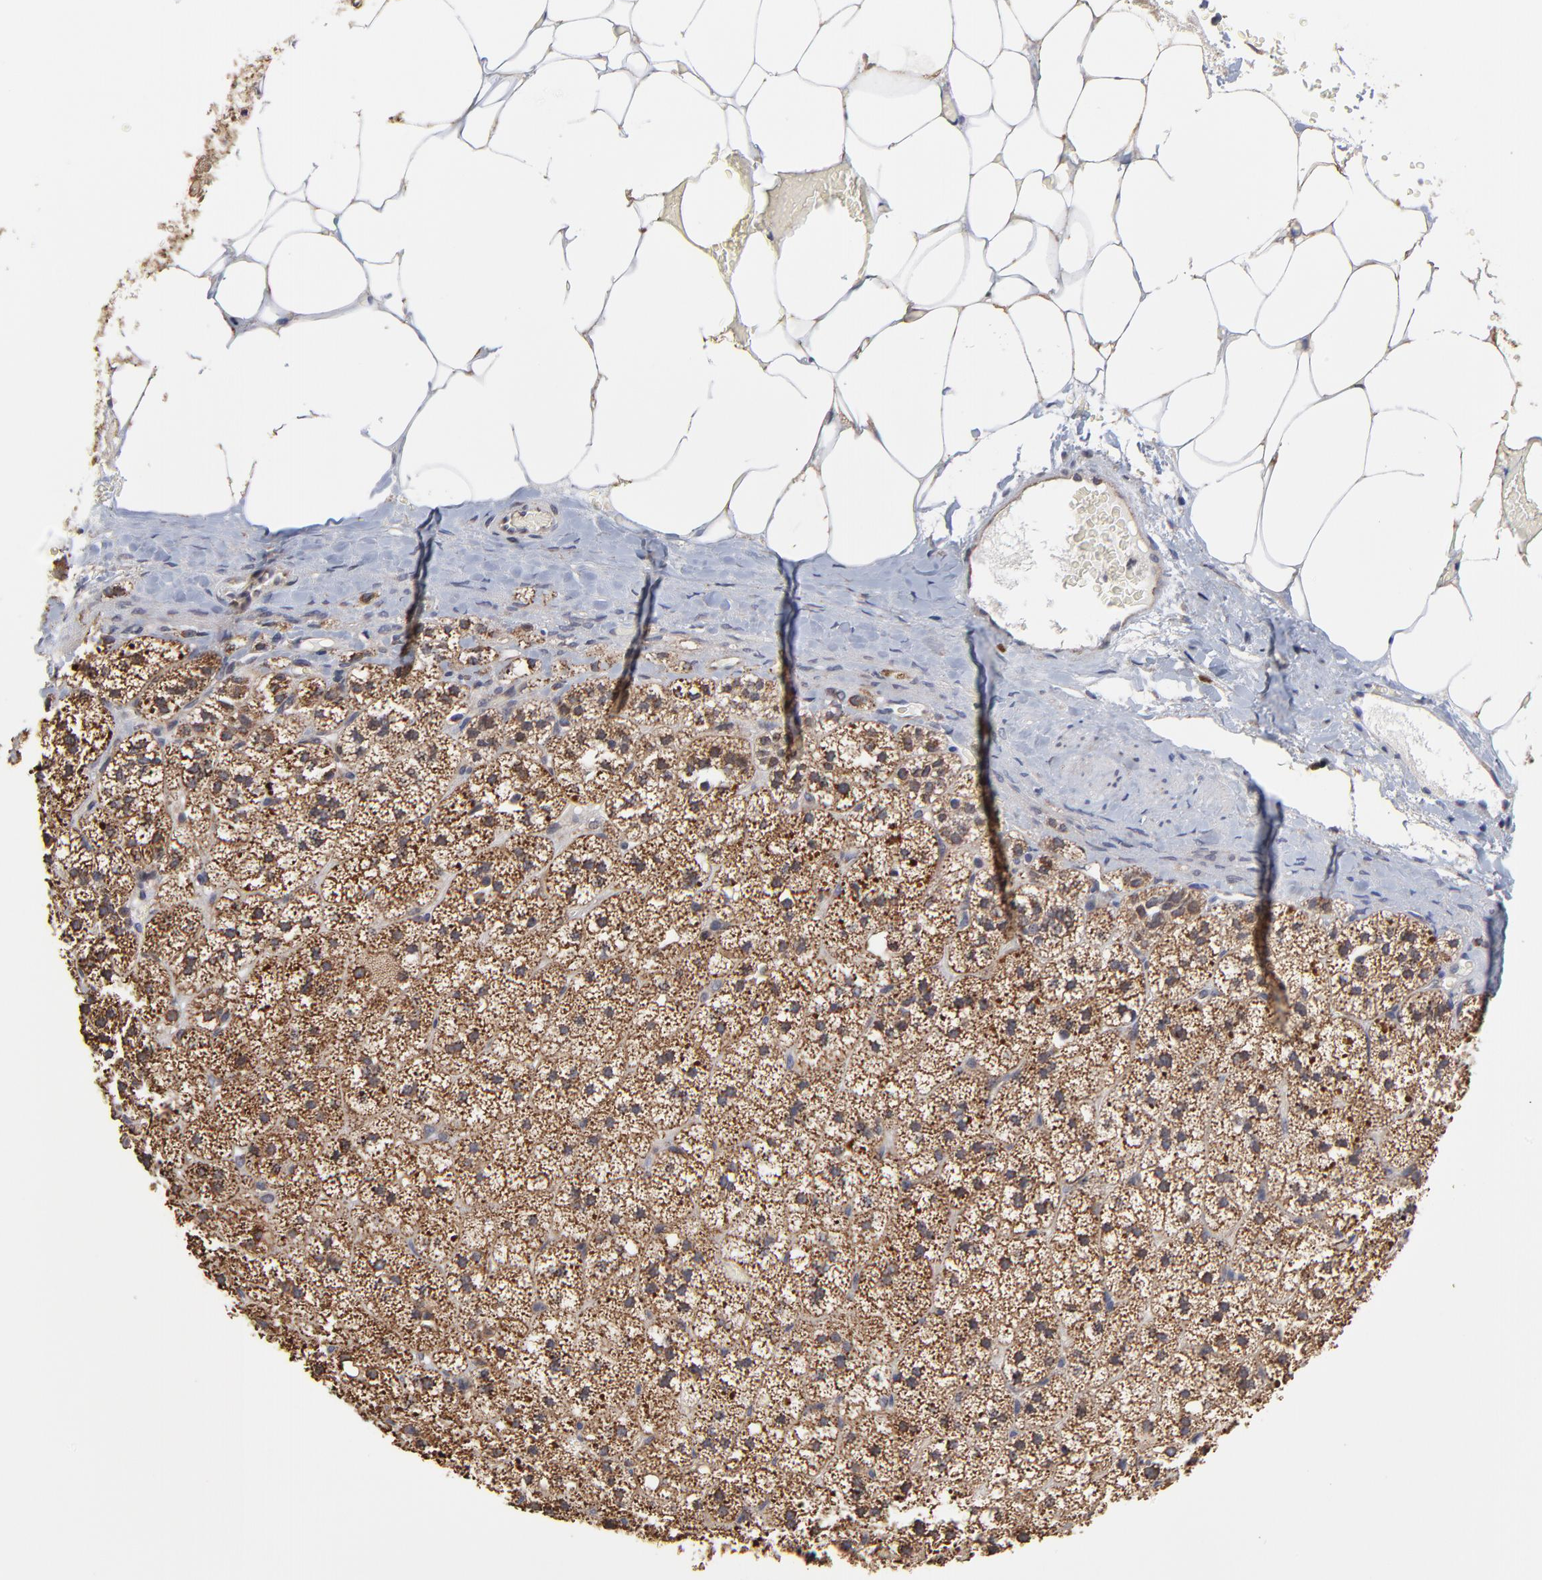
{"staining": {"intensity": "moderate", "quantity": ">75%", "location": "cytoplasmic/membranous"}, "tissue": "adrenal gland", "cell_type": "Glandular cells", "image_type": "normal", "snomed": [{"axis": "morphology", "description": "Normal tissue, NOS"}, {"axis": "topography", "description": "Adrenal gland"}], "caption": "Immunohistochemistry micrograph of normal adrenal gland: adrenal gland stained using IHC exhibits medium levels of moderate protein expression localized specifically in the cytoplasmic/membranous of glandular cells, appearing as a cytoplasmic/membranous brown color.", "gene": "ZNF550", "patient": {"sex": "male", "age": 35}}